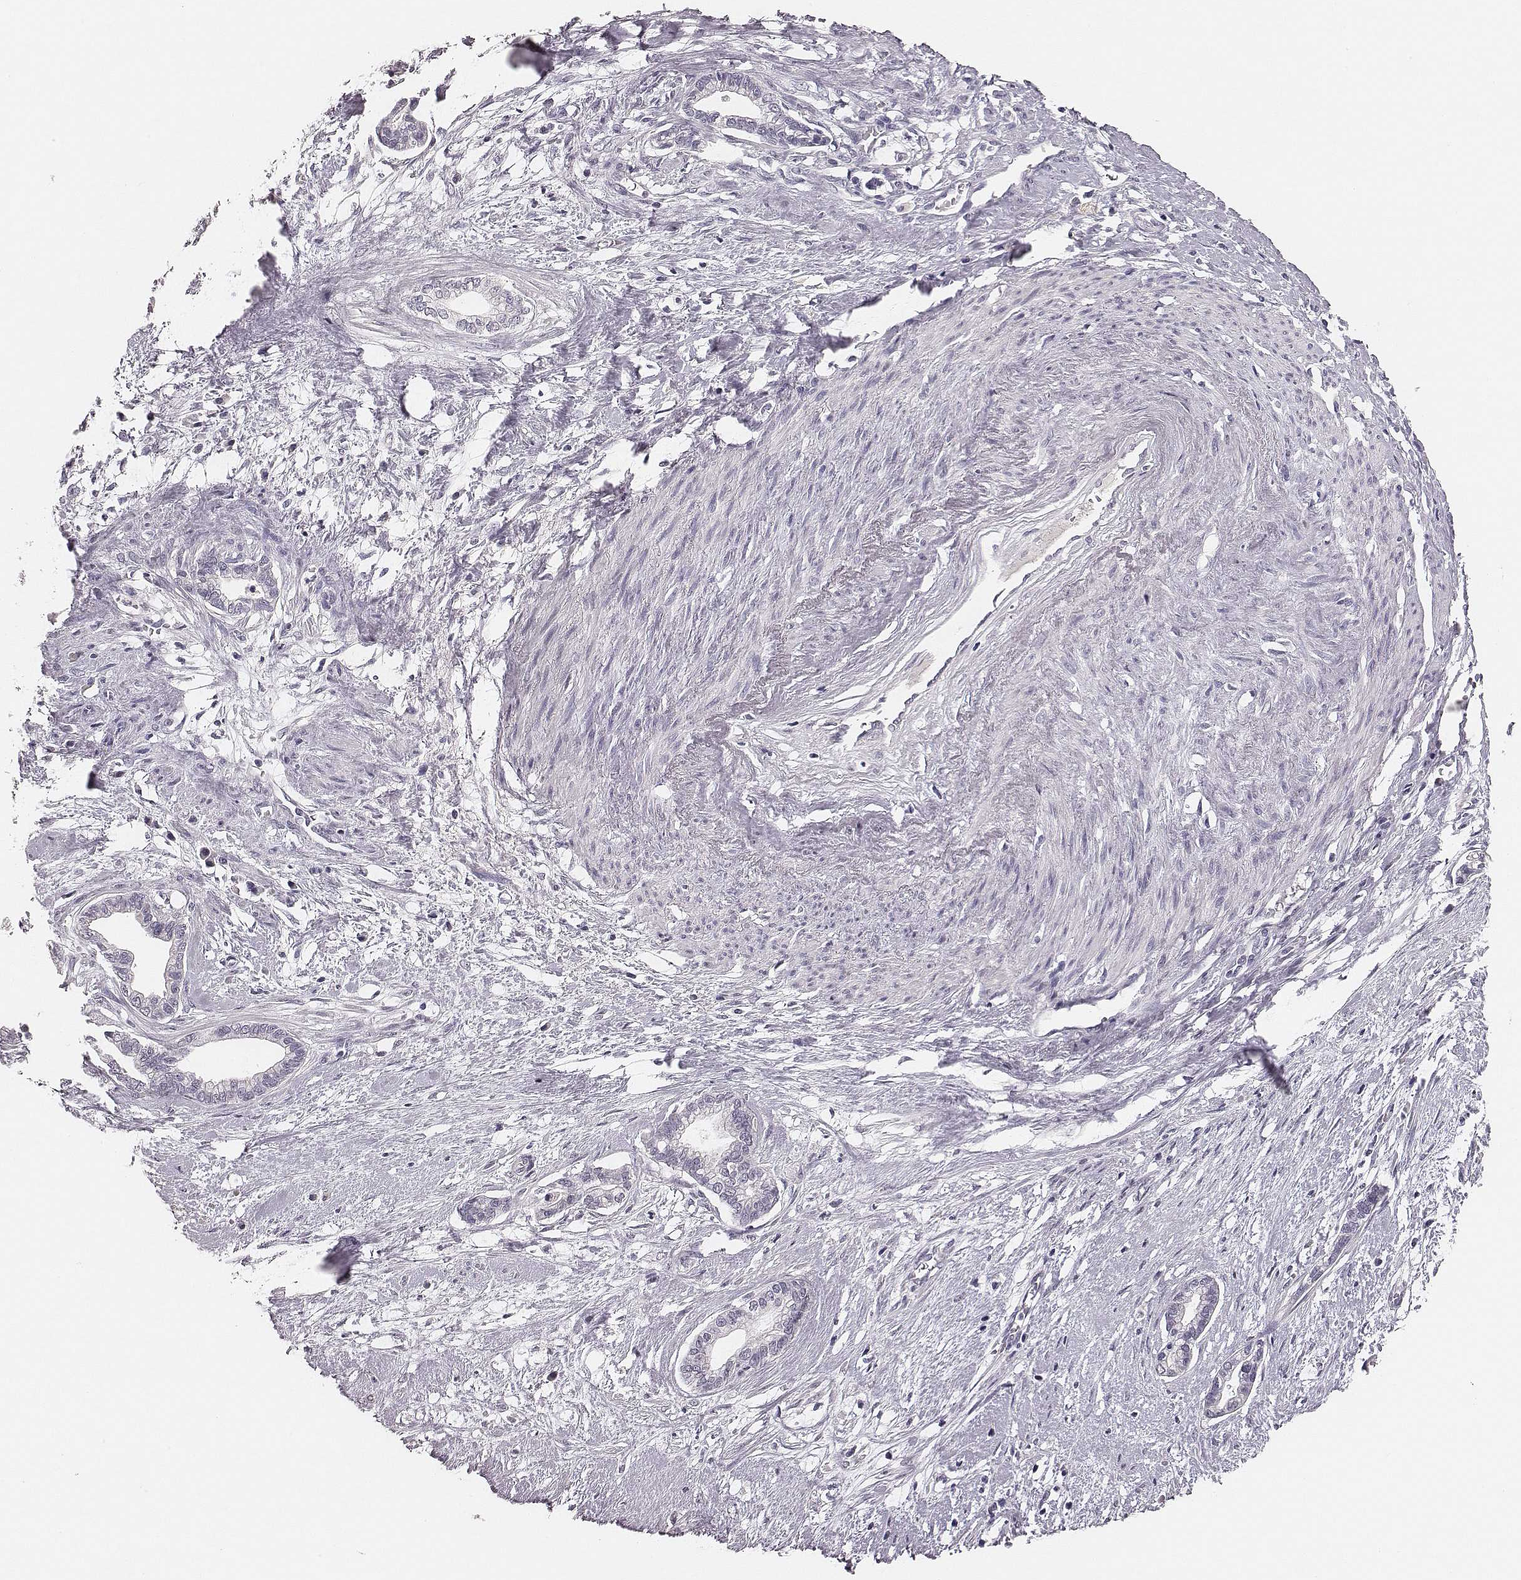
{"staining": {"intensity": "negative", "quantity": "none", "location": "none"}, "tissue": "cervical cancer", "cell_type": "Tumor cells", "image_type": "cancer", "snomed": [{"axis": "morphology", "description": "Adenocarcinoma, NOS"}, {"axis": "topography", "description": "Cervix"}], "caption": "Tumor cells are negative for protein expression in human cervical adenocarcinoma.", "gene": "CSHL1", "patient": {"sex": "female", "age": 62}}